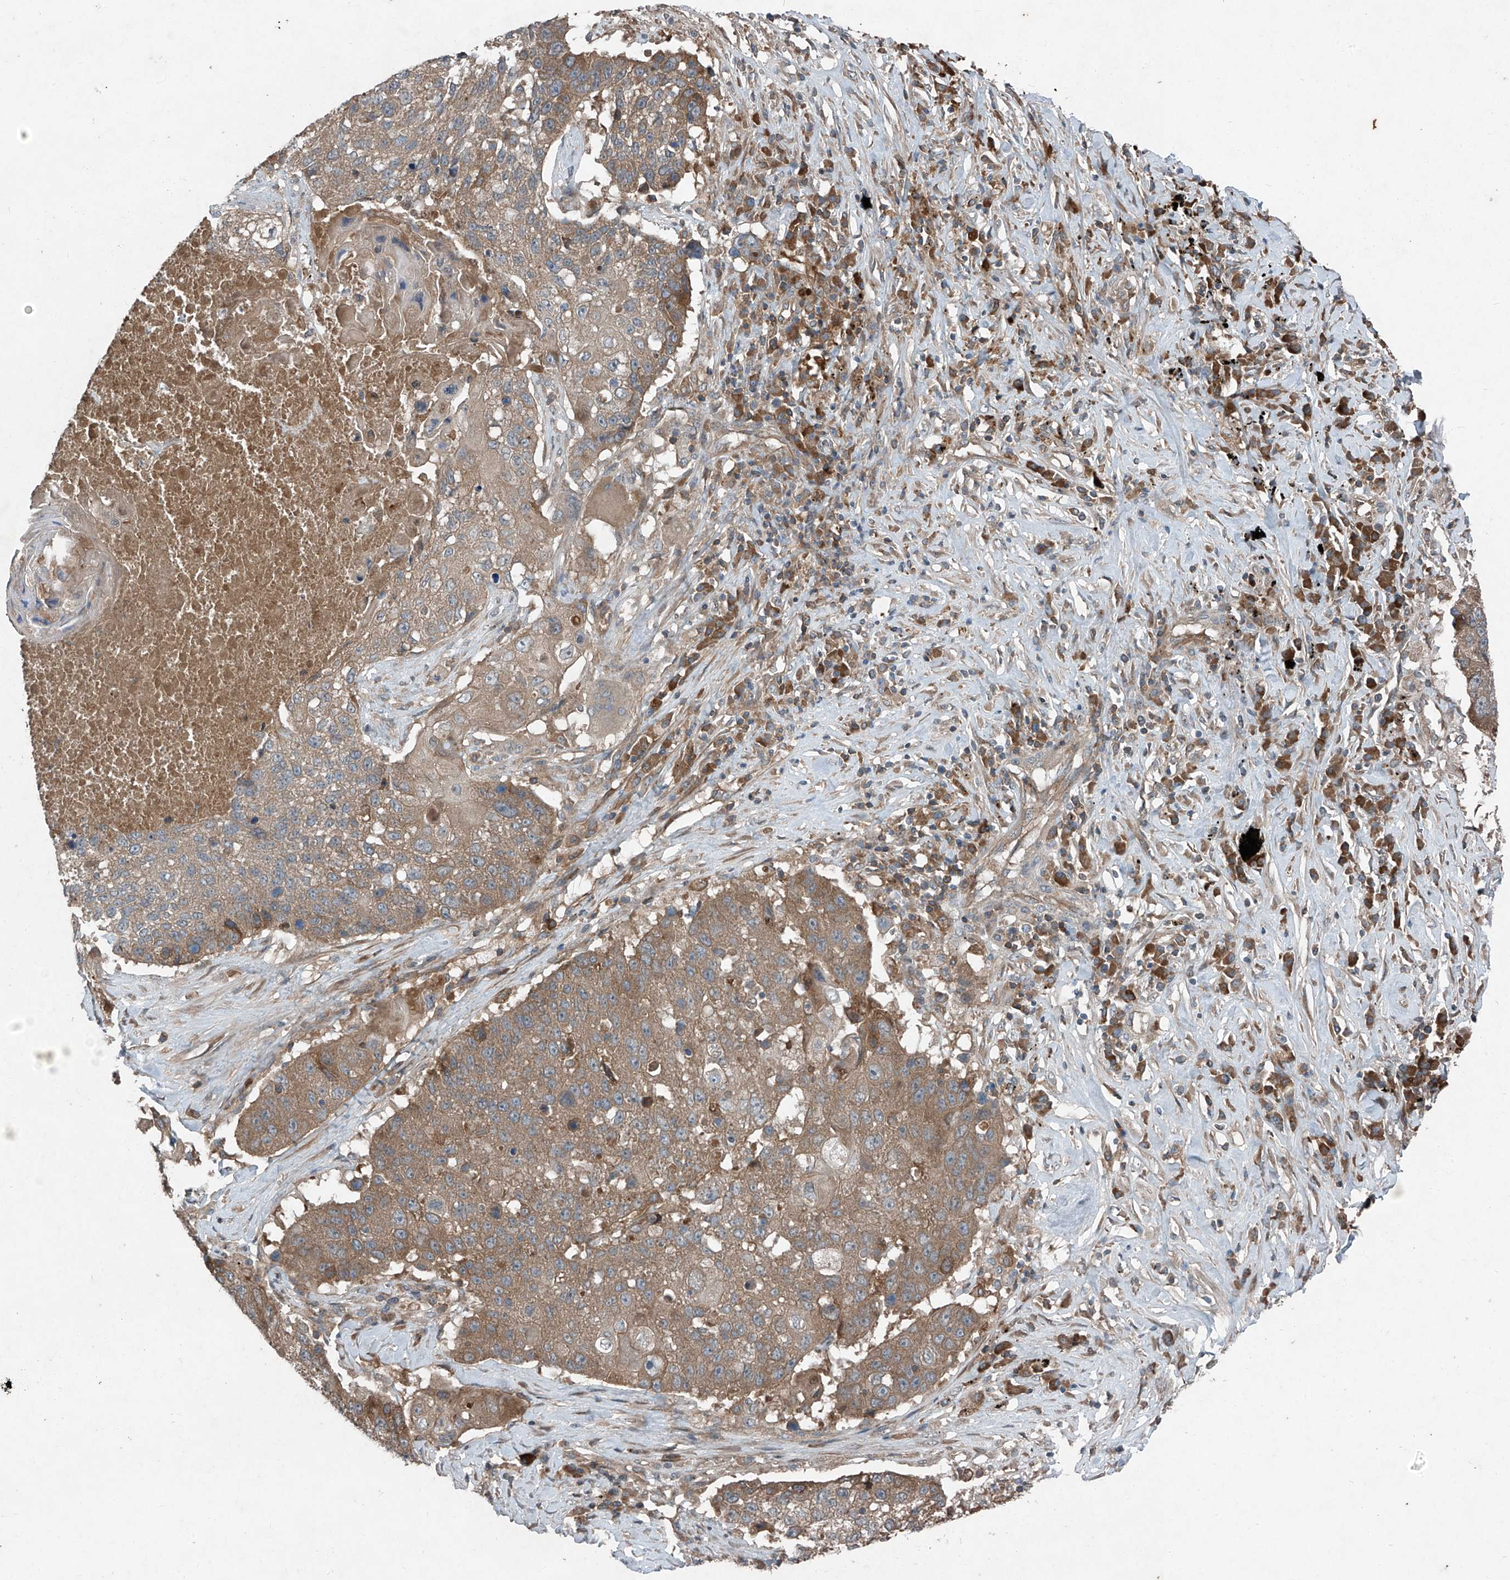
{"staining": {"intensity": "moderate", "quantity": ">75%", "location": "cytoplasmic/membranous"}, "tissue": "lung cancer", "cell_type": "Tumor cells", "image_type": "cancer", "snomed": [{"axis": "morphology", "description": "Squamous cell carcinoma, NOS"}, {"axis": "topography", "description": "Lung"}], "caption": "A brown stain highlights moderate cytoplasmic/membranous positivity of a protein in human lung cancer tumor cells.", "gene": "FOXRED2", "patient": {"sex": "male", "age": 61}}